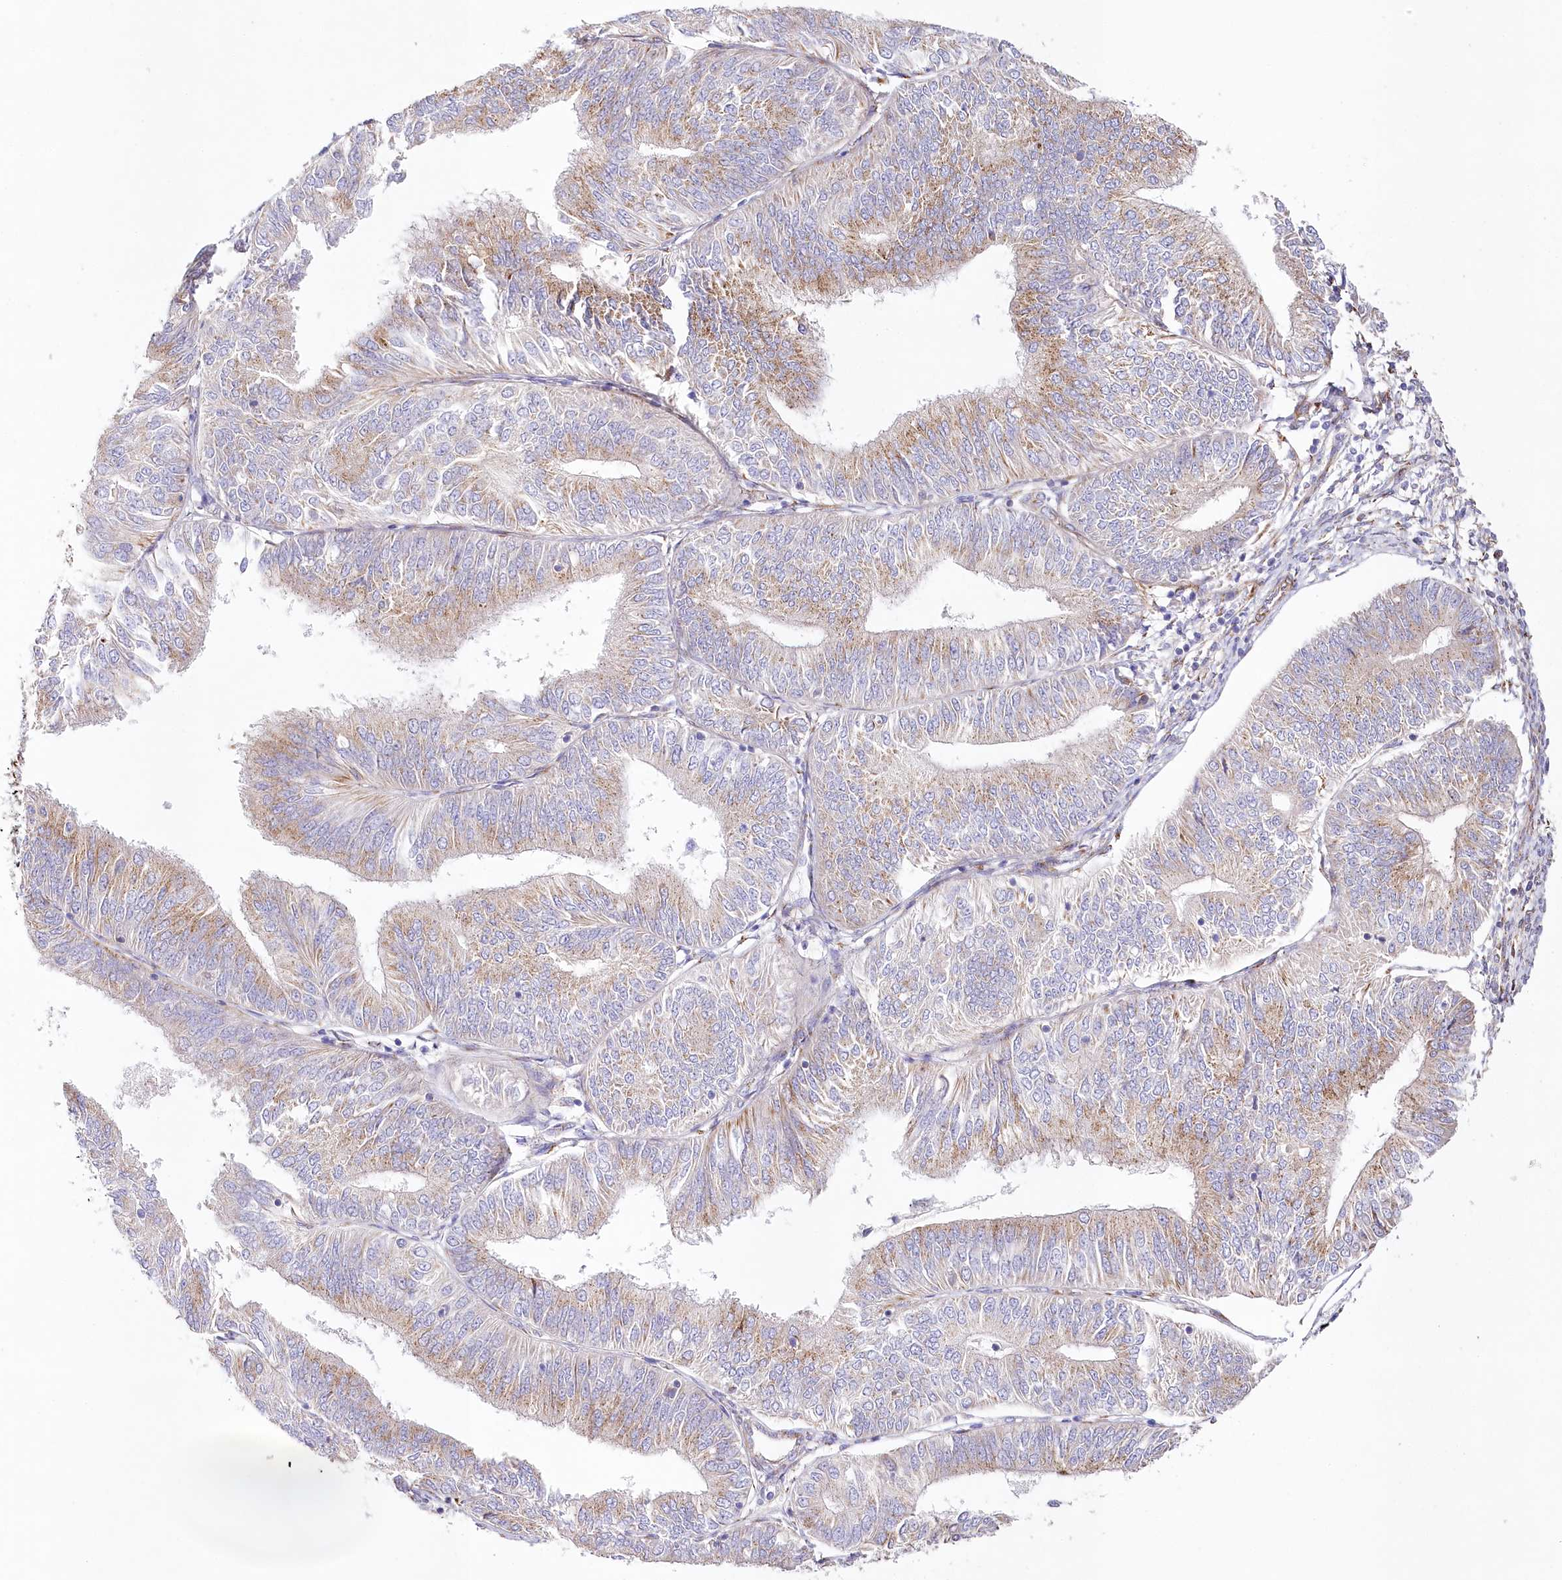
{"staining": {"intensity": "moderate", "quantity": "25%-75%", "location": "cytoplasmic/membranous"}, "tissue": "endometrial cancer", "cell_type": "Tumor cells", "image_type": "cancer", "snomed": [{"axis": "morphology", "description": "Adenocarcinoma, NOS"}, {"axis": "topography", "description": "Endometrium"}], "caption": "Adenocarcinoma (endometrial) was stained to show a protein in brown. There is medium levels of moderate cytoplasmic/membranous expression in about 25%-75% of tumor cells.", "gene": "ABRAXAS2", "patient": {"sex": "female", "age": 58}}